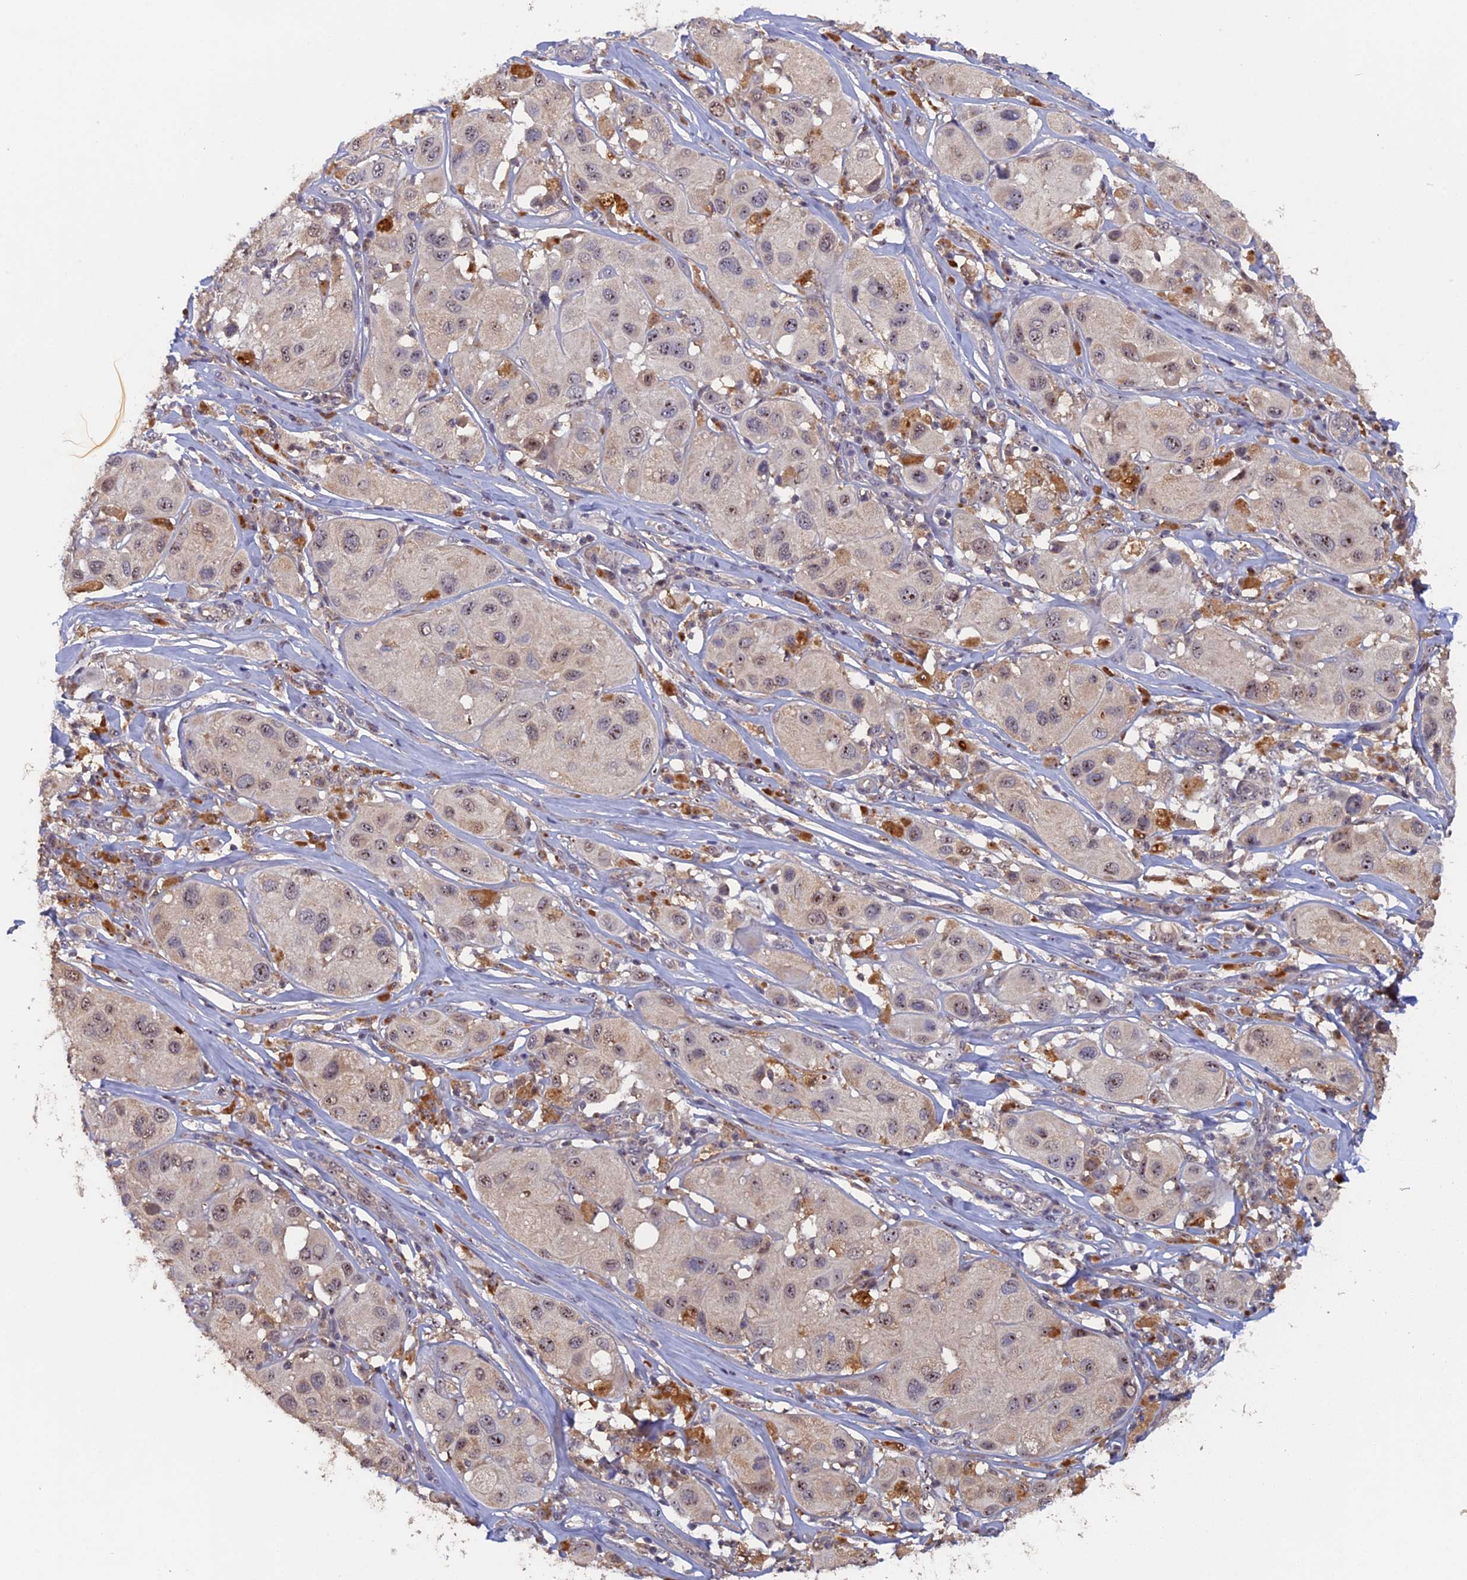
{"staining": {"intensity": "weak", "quantity": ">75%", "location": "nuclear"}, "tissue": "melanoma", "cell_type": "Tumor cells", "image_type": "cancer", "snomed": [{"axis": "morphology", "description": "Malignant melanoma, Metastatic site"}, {"axis": "topography", "description": "Skin"}], "caption": "Immunohistochemistry (IHC) photomicrograph of human malignant melanoma (metastatic site) stained for a protein (brown), which exhibits low levels of weak nuclear positivity in approximately >75% of tumor cells.", "gene": "FAM98C", "patient": {"sex": "male", "age": 41}}